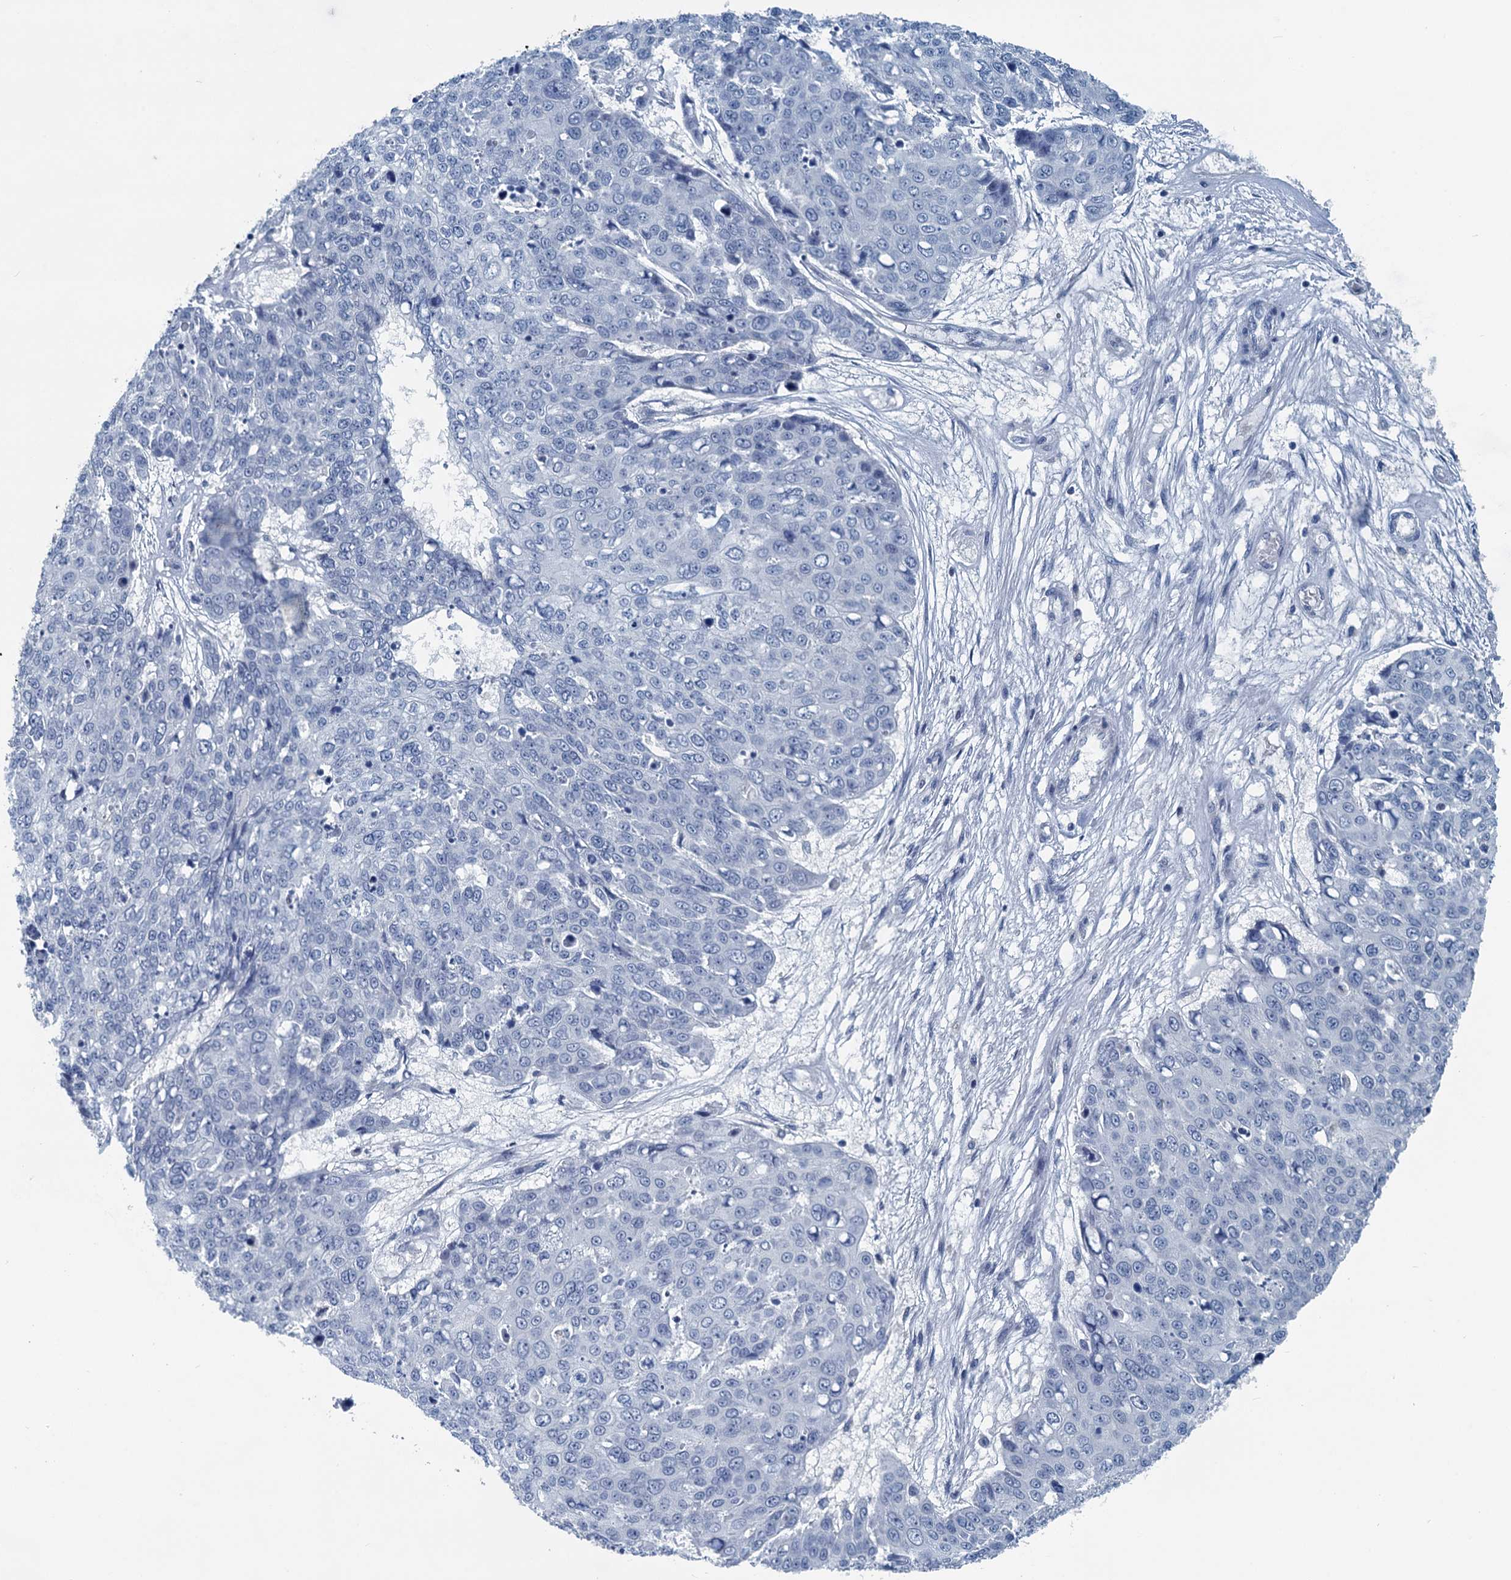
{"staining": {"intensity": "negative", "quantity": "none", "location": "none"}, "tissue": "skin cancer", "cell_type": "Tumor cells", "image_type": "cancer", "snomed": [{"axis": "morphology", "description": "Squamous cell carcinoma, NOS"}, {"axis": "topography", "description": "Skin"}], "caption": "Immunohistochemistry photomicrograph of human skin cancer stained for a protein (brown), which exhibits no expression in tumor cells.", "gene": "GCLM", "patient": {"sex": "male", "age": 71}}